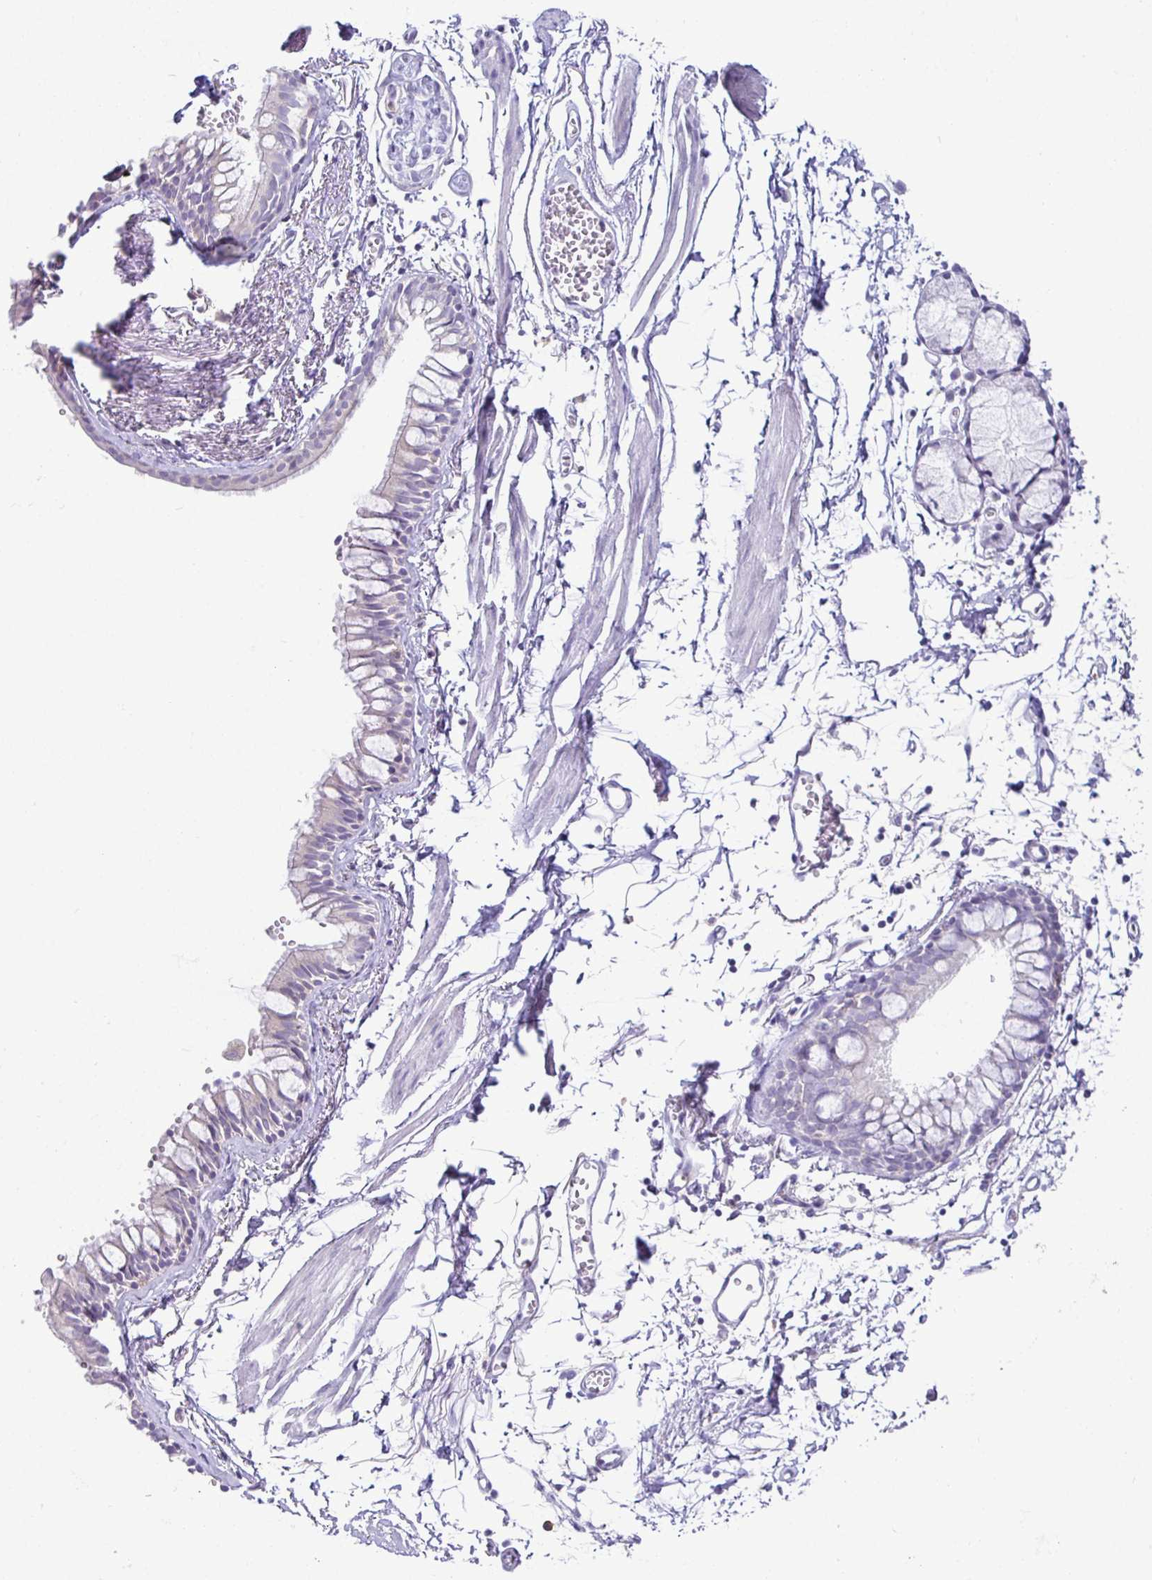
{"staining": {"intensity": "negative", "quantity": "none", "location": "none"}, "tissue": "bronchus", "cell_type": "Respiratory epithelial cells", "image_type": "normal", "snomed": [{"axis": "morphology", "description": "Normal tissue, NOS"}, {"axis": "topography", "description": "Cartilage tissue"}, {"axis": "topography", "description": "Bronchus"}], "caption": "Normal bronchus was stained to show a protein in brown. There is no significant positivity in respiratory epithelial cells. Brightfield microscopy of immunohistochemistry stained with DAB (brown) and hematoxylin (blue), captured at high magnification.", "gene": "SIRPA", "patient": {"sex": "female", "age": 59}}